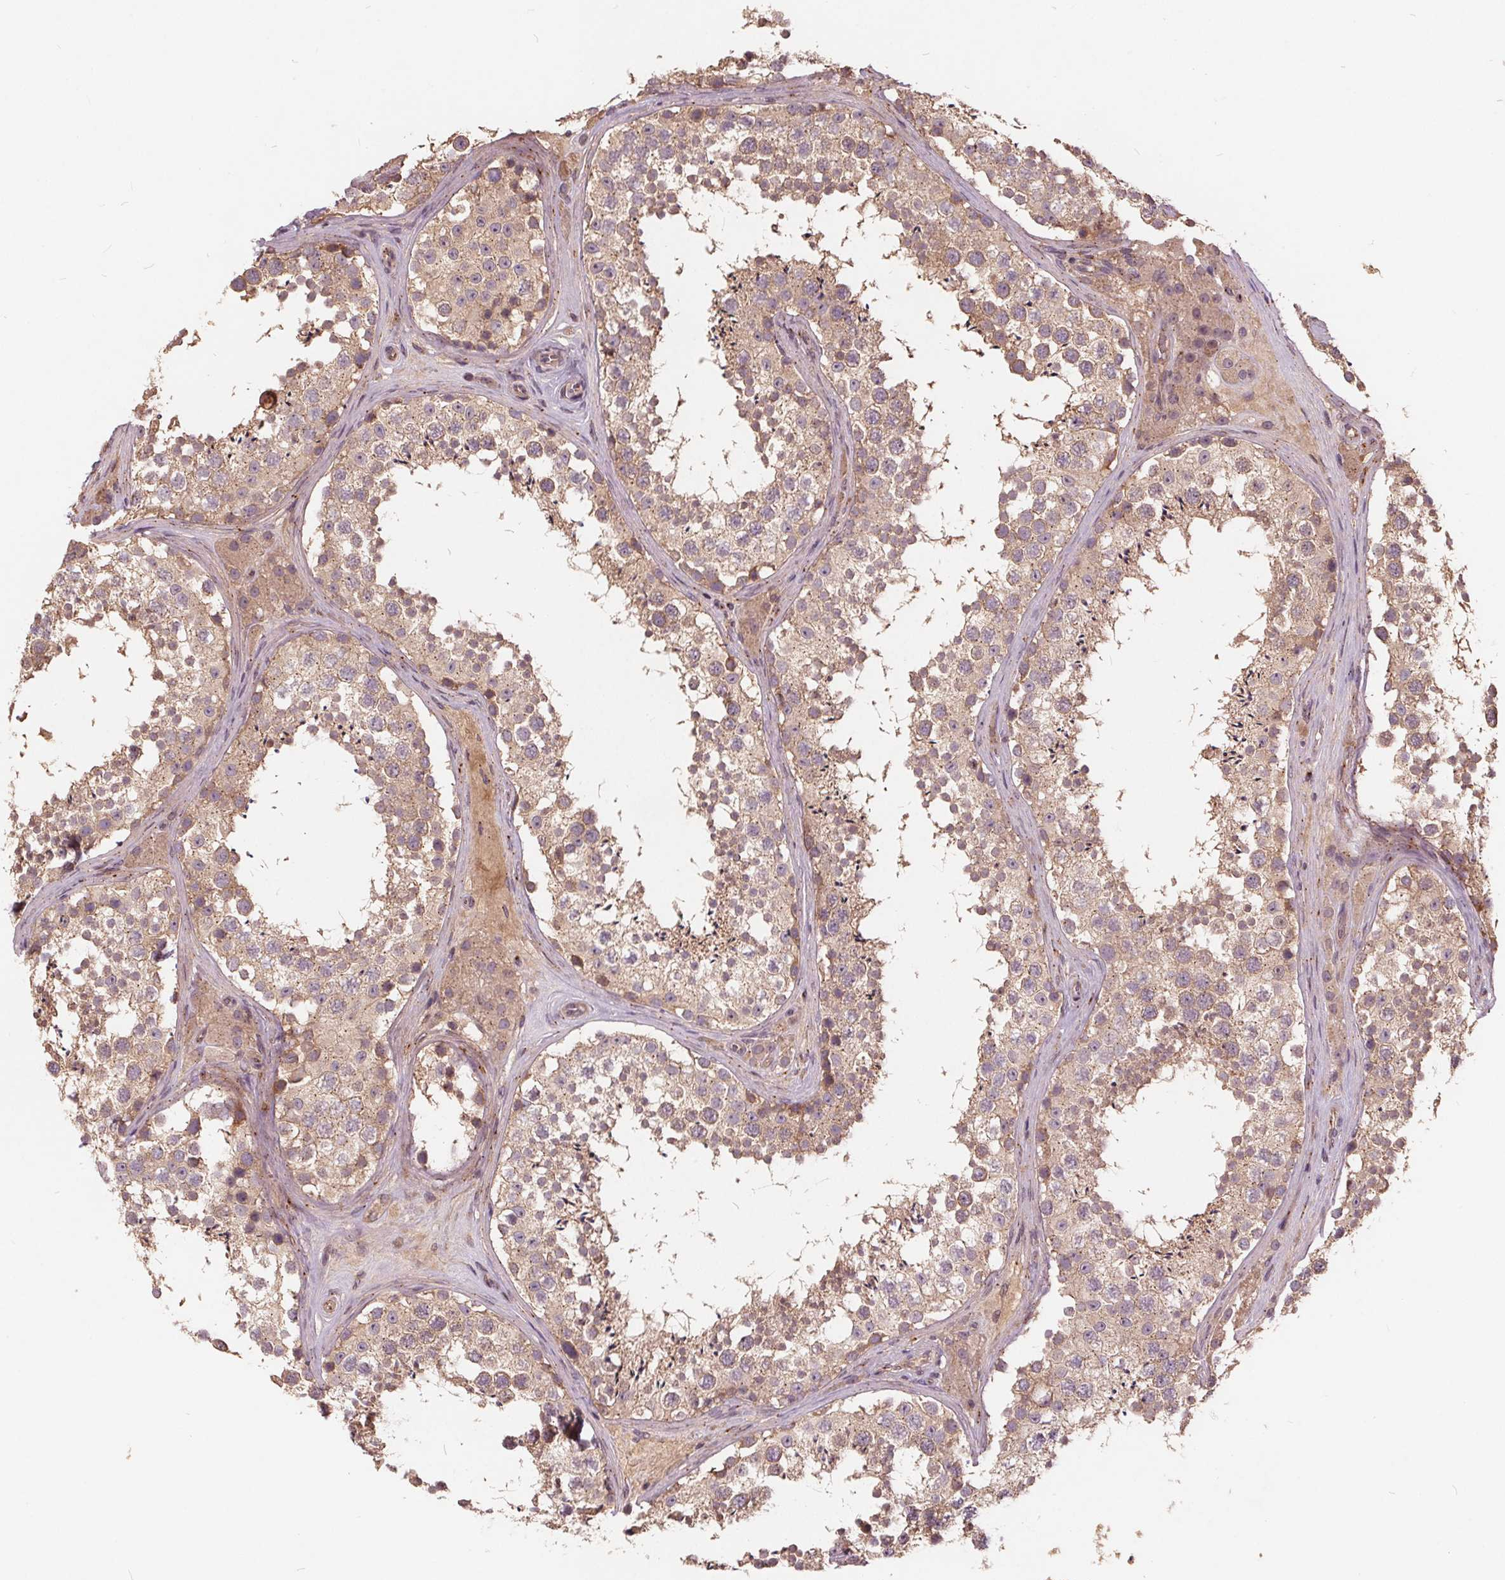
{"staining": {"intensity": "weak", "quantity": ">75%", "location": "cytoplasmic/membranous"}, "tissue": "testis", "cell_type": "Cells in seminiferous ducts", "image_type": "normal", "snomed": [{"axis": "morphology", "description": "Normal tissue, NOS"}, {"axis": "topography", "description": "Testis"}], "caption": "A brown stain highlights weak cytoplasmic/membranous expression of a protein in cells in seminiferous ducts of normal human testis.", "gene": "CSNK1G2", "patient": {"sex": "male", "age": 41}}